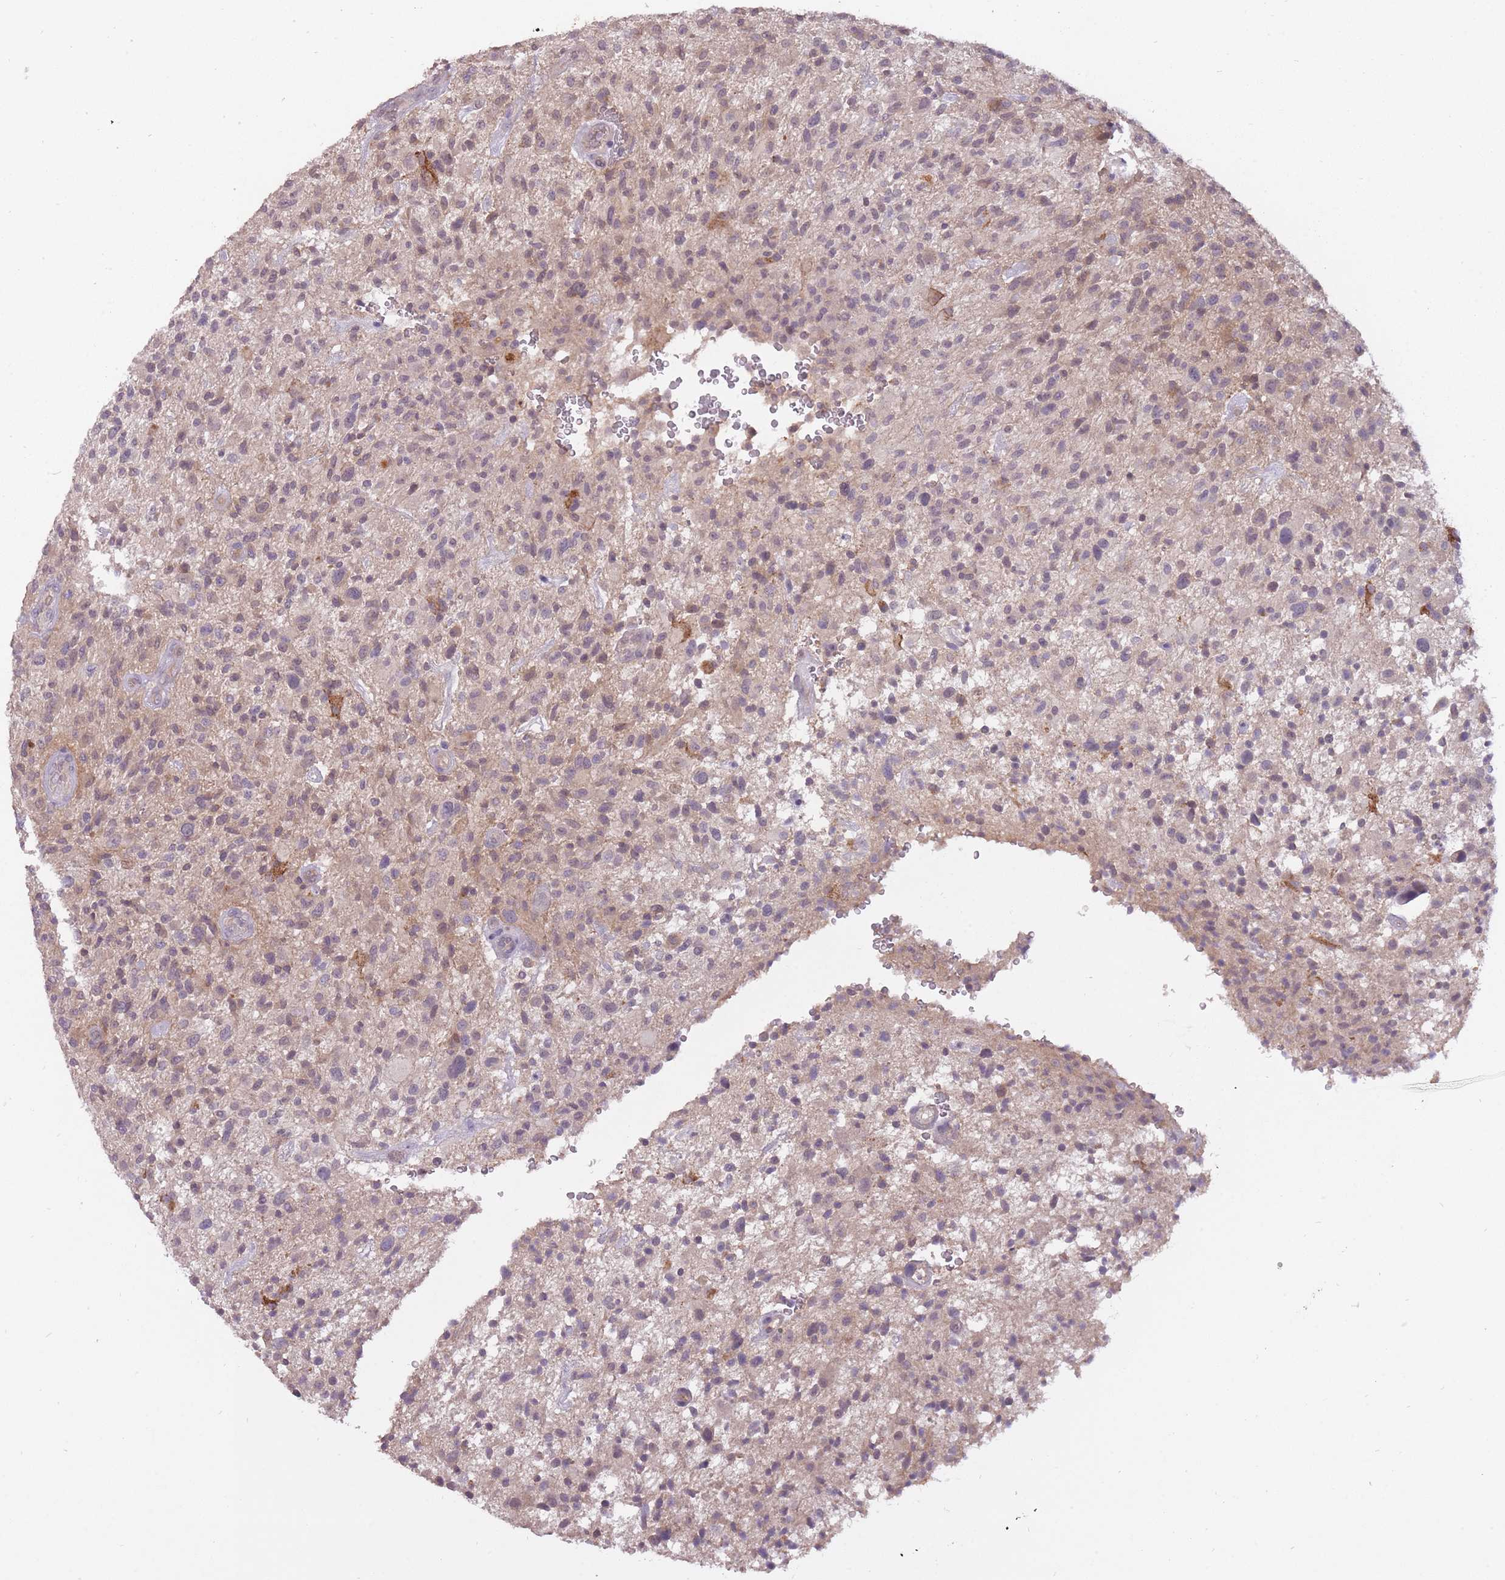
{"staining": {"intensity": "weak", "quantity": "25%-75%", "location": "cytoplasmic/membranous"}, "tissue": "glioma", "cell_type": "Tumor cells", "image_type": "cancer", "snomed": [{"axis": "morphology", "description": "Glioma, malignant, High grade"}, {"axis": "topography", "description": "Brain"}], "caption": "Weak cytoplasmic/membranous expression for a protein is appreciated in approximately 25%-75% of tumor cells of high-grade glioma (malignant) using IHC.", "gene": "LRATD2", "patient": {"sex": "male", "age": 47}}